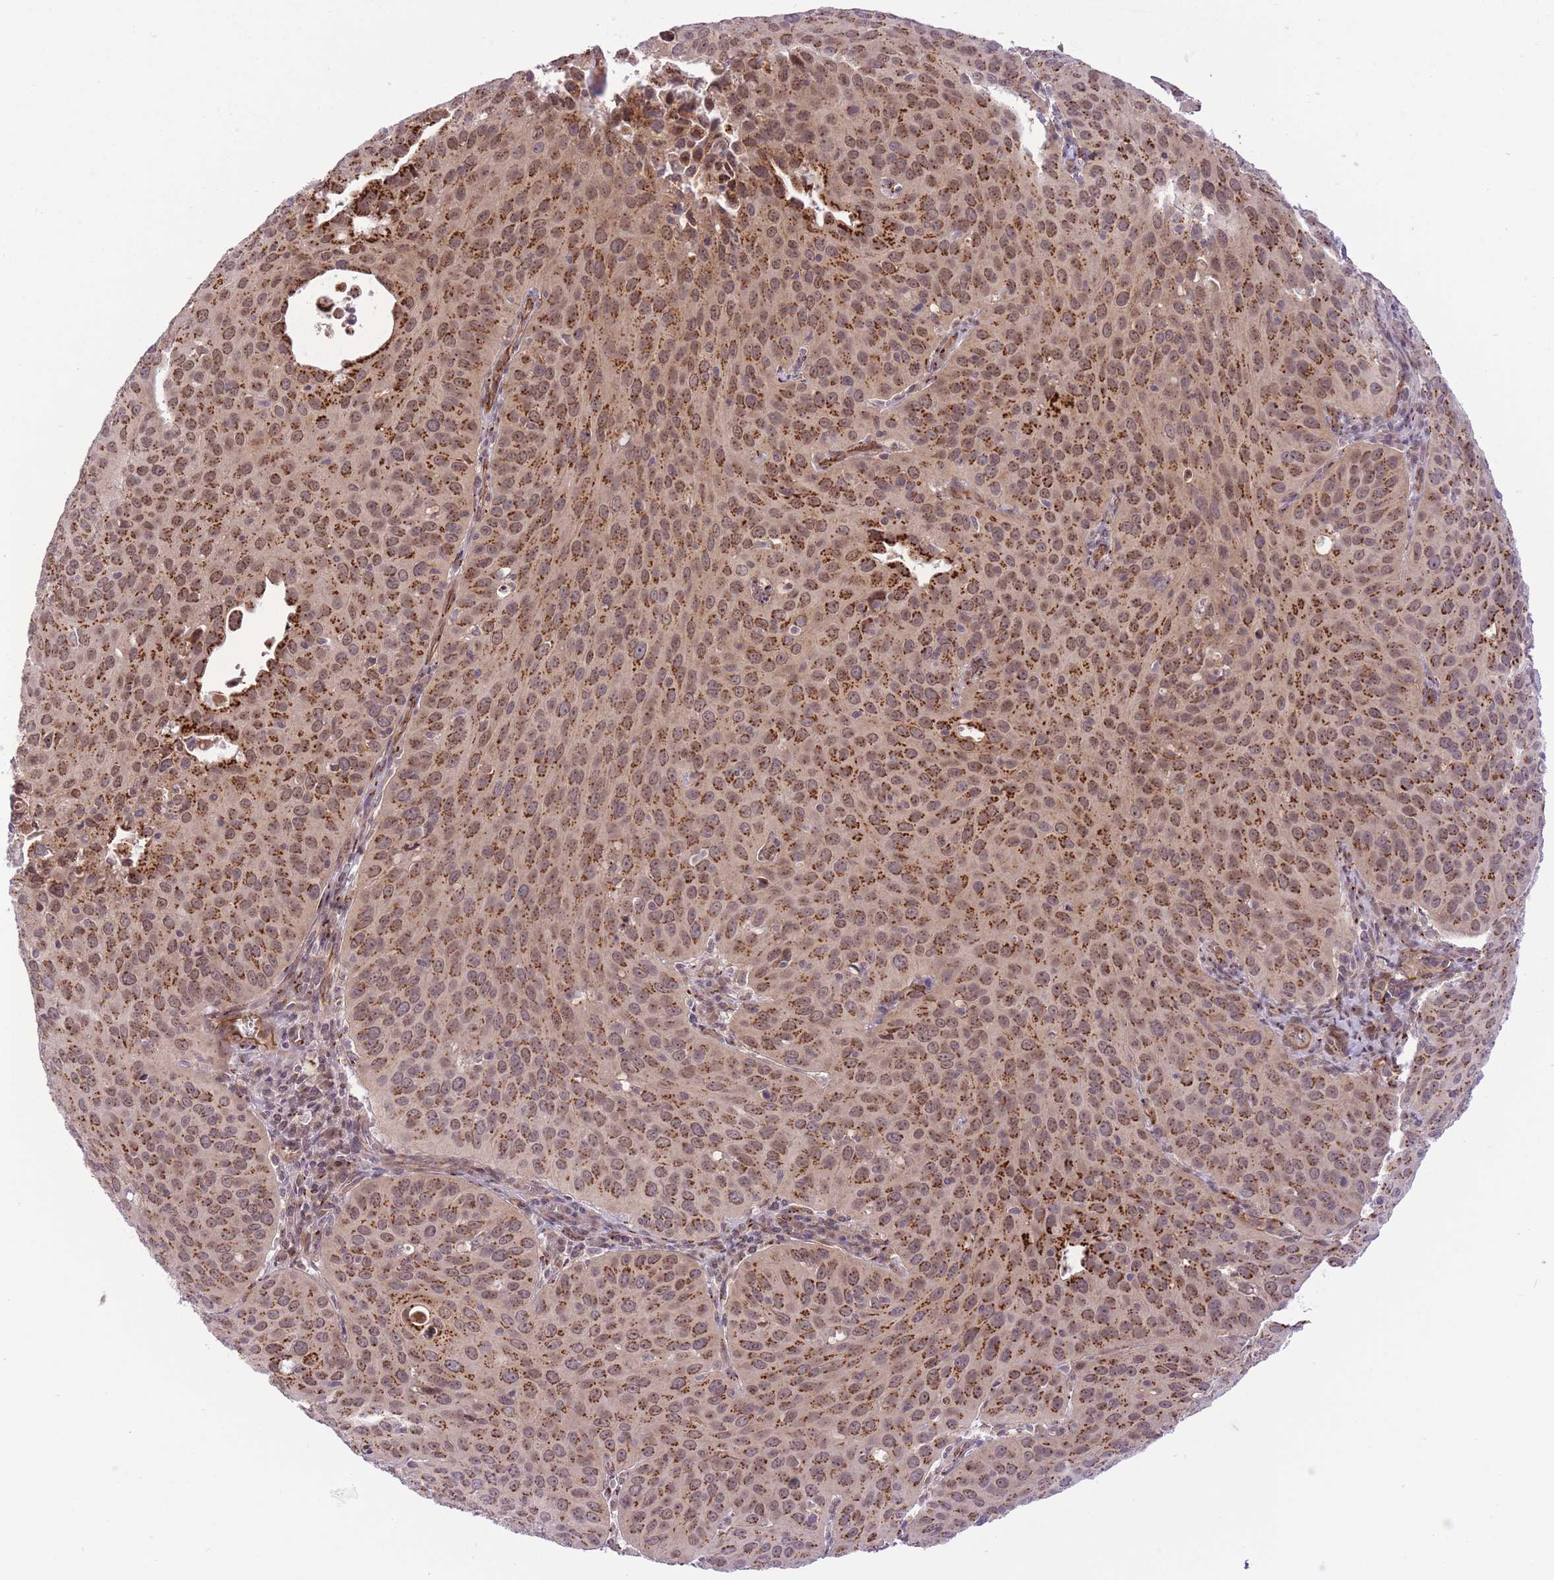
{"staining": {"intensity": "strong", "quantity": ">75%", "location": "cytoplasmic/membranous"}, "tissue": "cervical cancer", "cell_type": "Tumor cells", "image_type": "cancer", "snomed": [{"axis": "morphology", "description": "Squamous cell carcinoma, NOS"}, {"axis": "topography", "description": "Cervix"}], "caption": "Immunohistochemistry image of human cervical cancer stained for a protein (brown), which shows high levels of strong cytoplasmic/membranous staining in about >75% of tumor cells.", "gene": "ZBED5", "patient": {"sex": "female", "age": 36}}